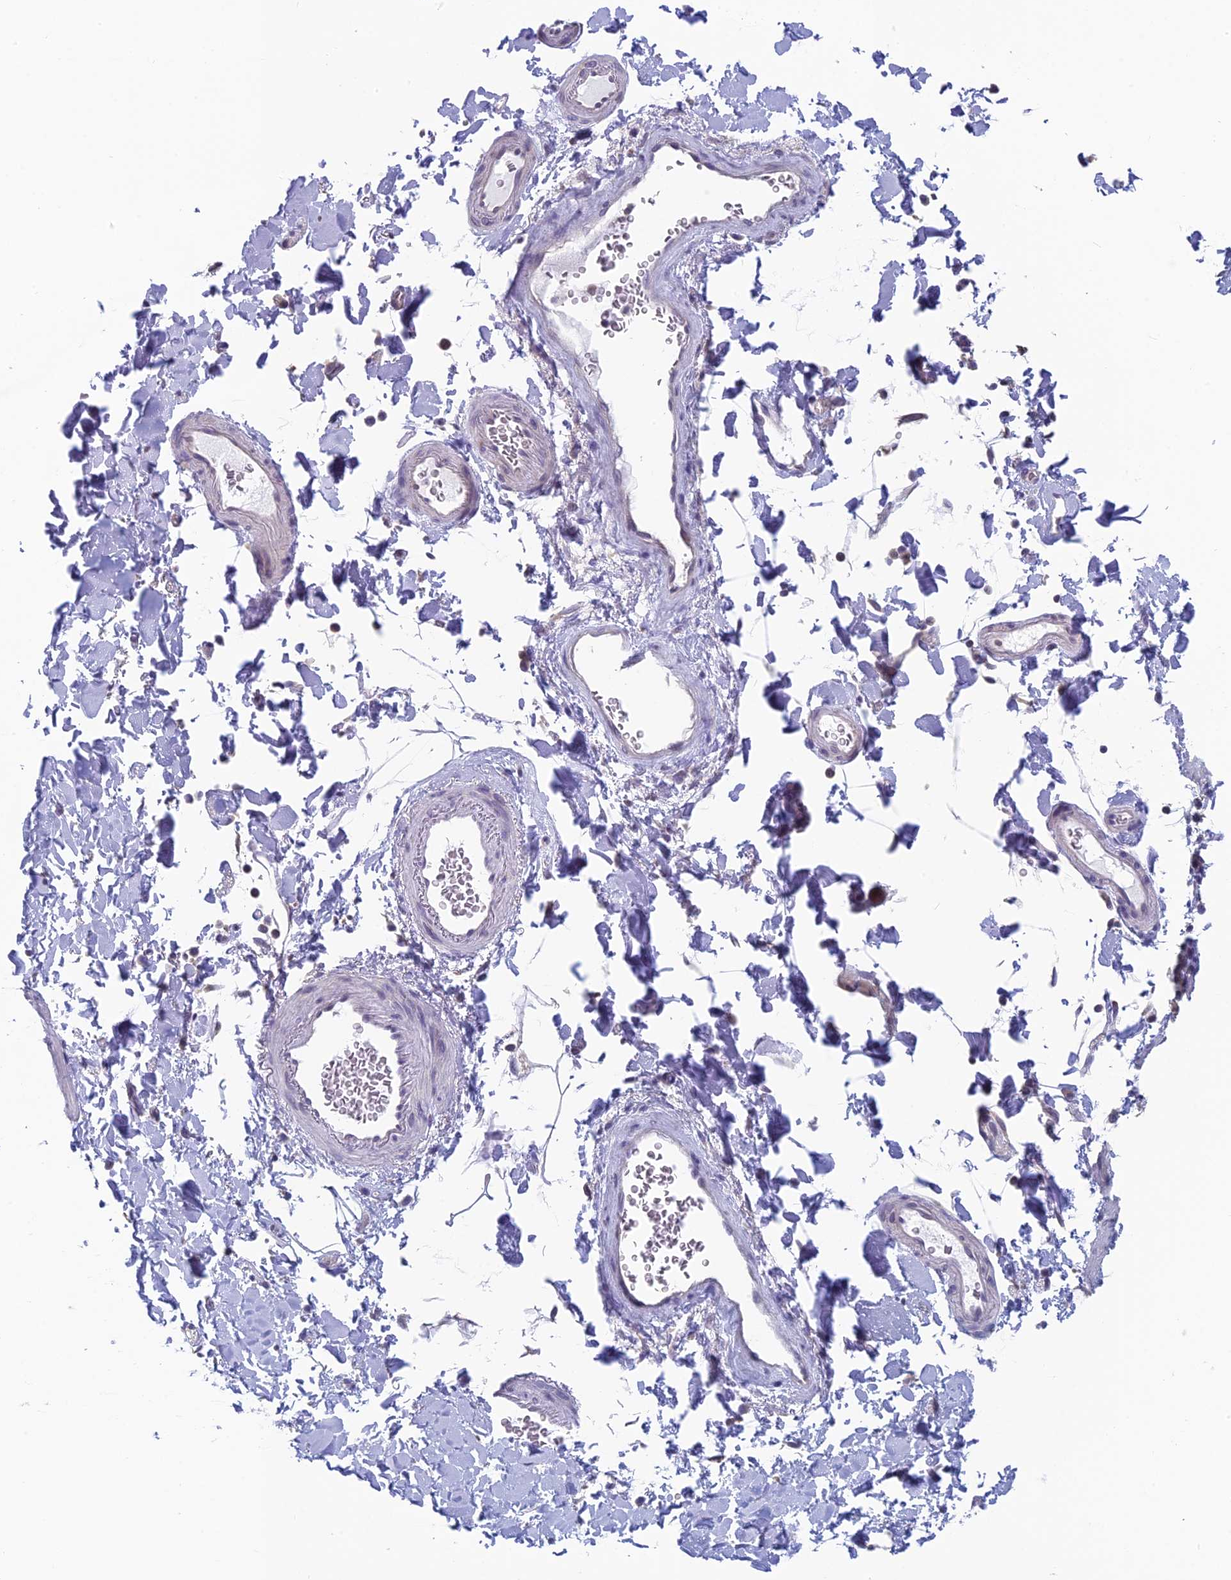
{"staining": {"intensity": "negative", "quantity": "none", "location": "none"}, "tissue": "smooth muscle", "cell_type": "Smooth muscle cells", "image_type": "normal", "snomed": [{"axis": "morphology", "description": "Normal tissue, NOS"}, {"axis": "topography", "description": "Smooth muscle"}, {"axis": "topography", "description": "Small intestine"}], "caption": "Immunohistochemistry micrograph of benign smooth muscle: human smooth muscle stained with DAB (3,3'-diaminobenzidine) displays no significant protein expression in smooth muscle cells.", "gene": "MRI1", "patient": {"sex": "female", "age": 84}}